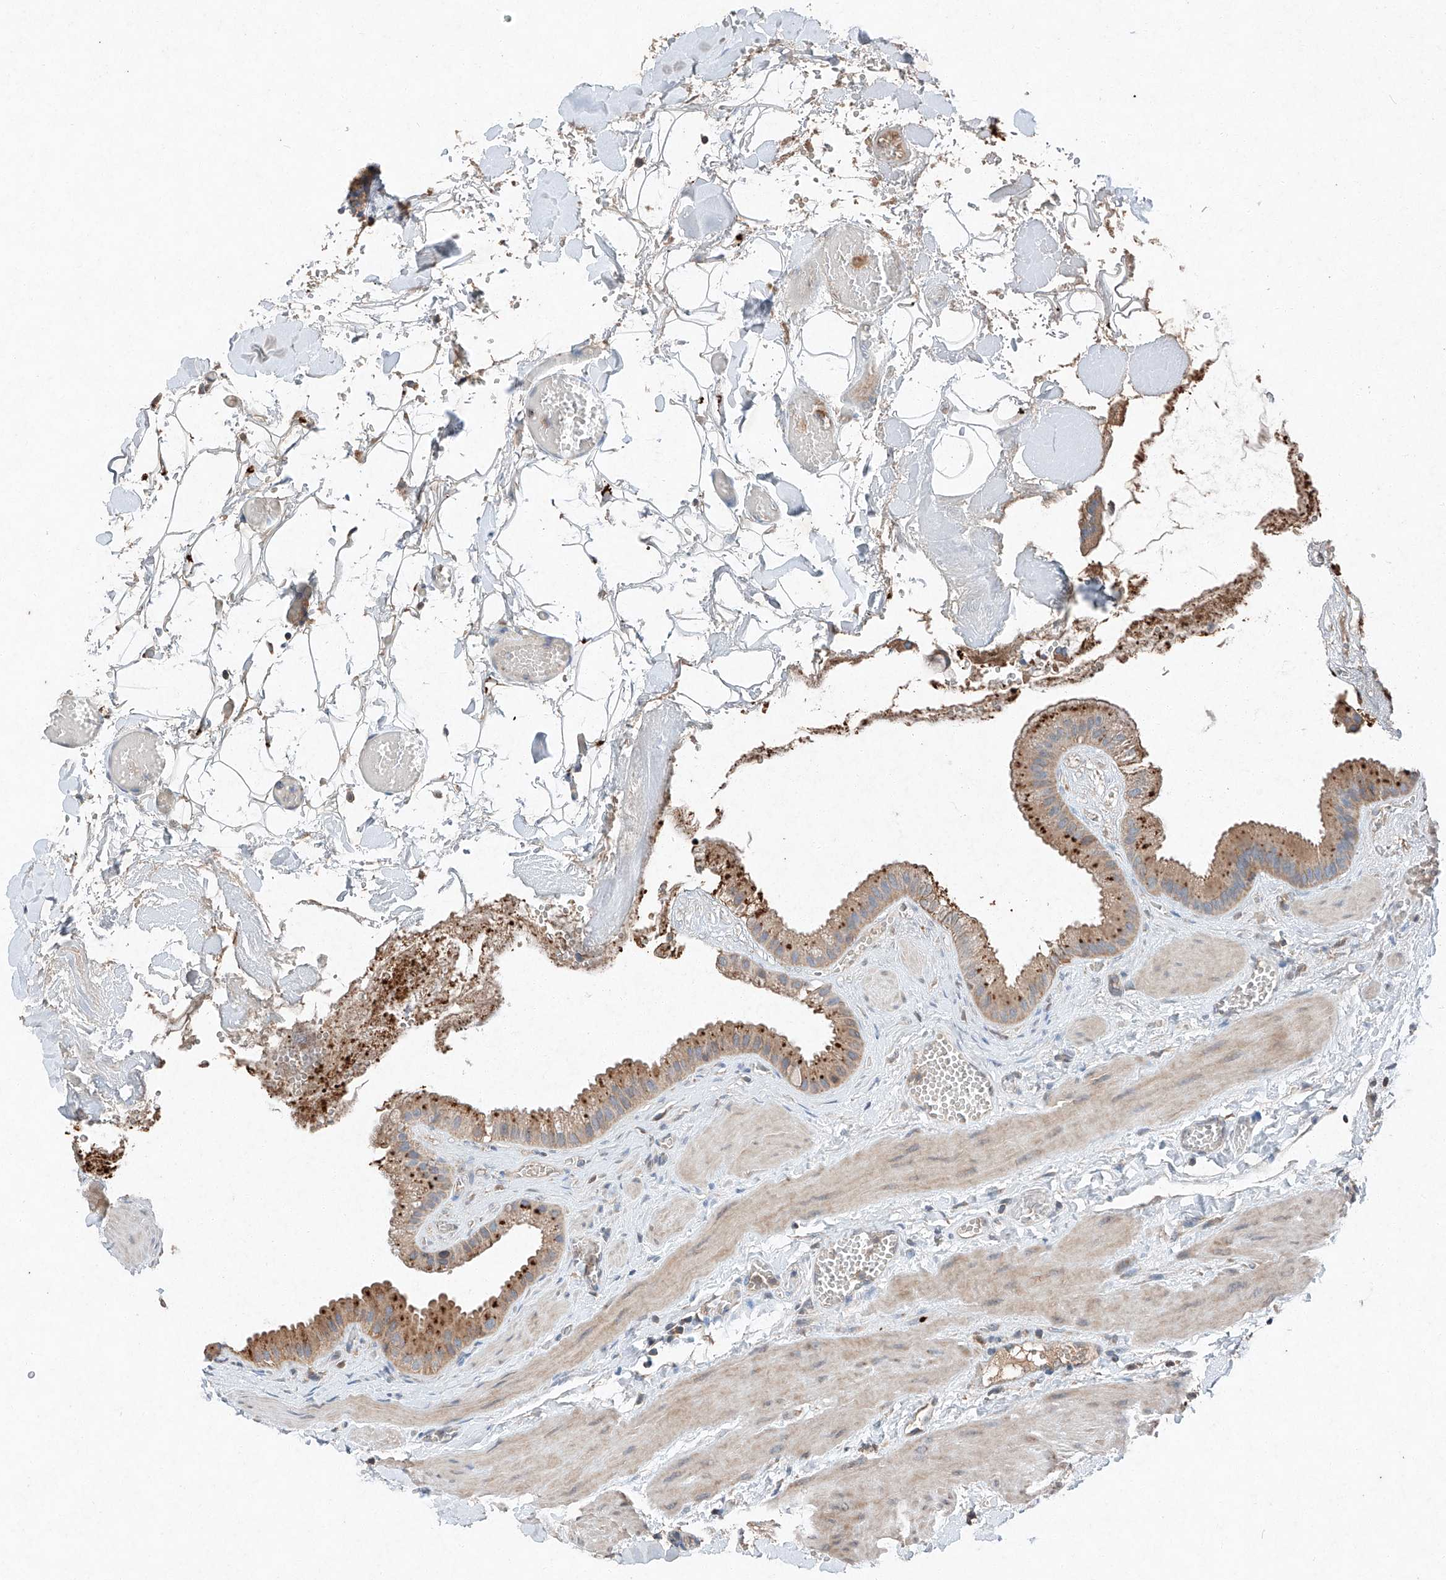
{"staining": {"intensity": "moderate", "quantity": ">75%", "location": "cytoplasmic/membranous"}, "tissue": "gallbladder", "cell_type": "Glandular cells", "image_type": "normal", "snomed": [{"axis": "morphology", "description": "Normal tissue, NOS"}, {"axis": "topography", "description": "Gallbladder"}], "caption": "Immunohistochemistry (DAB) staining of unremarkable human gallbladder displays moderate cytoplasmic/membranous protein expression in about >75% of glandular cells.", "gene": "RUSC1", "patient": {"sex": "male", "age": 55}}